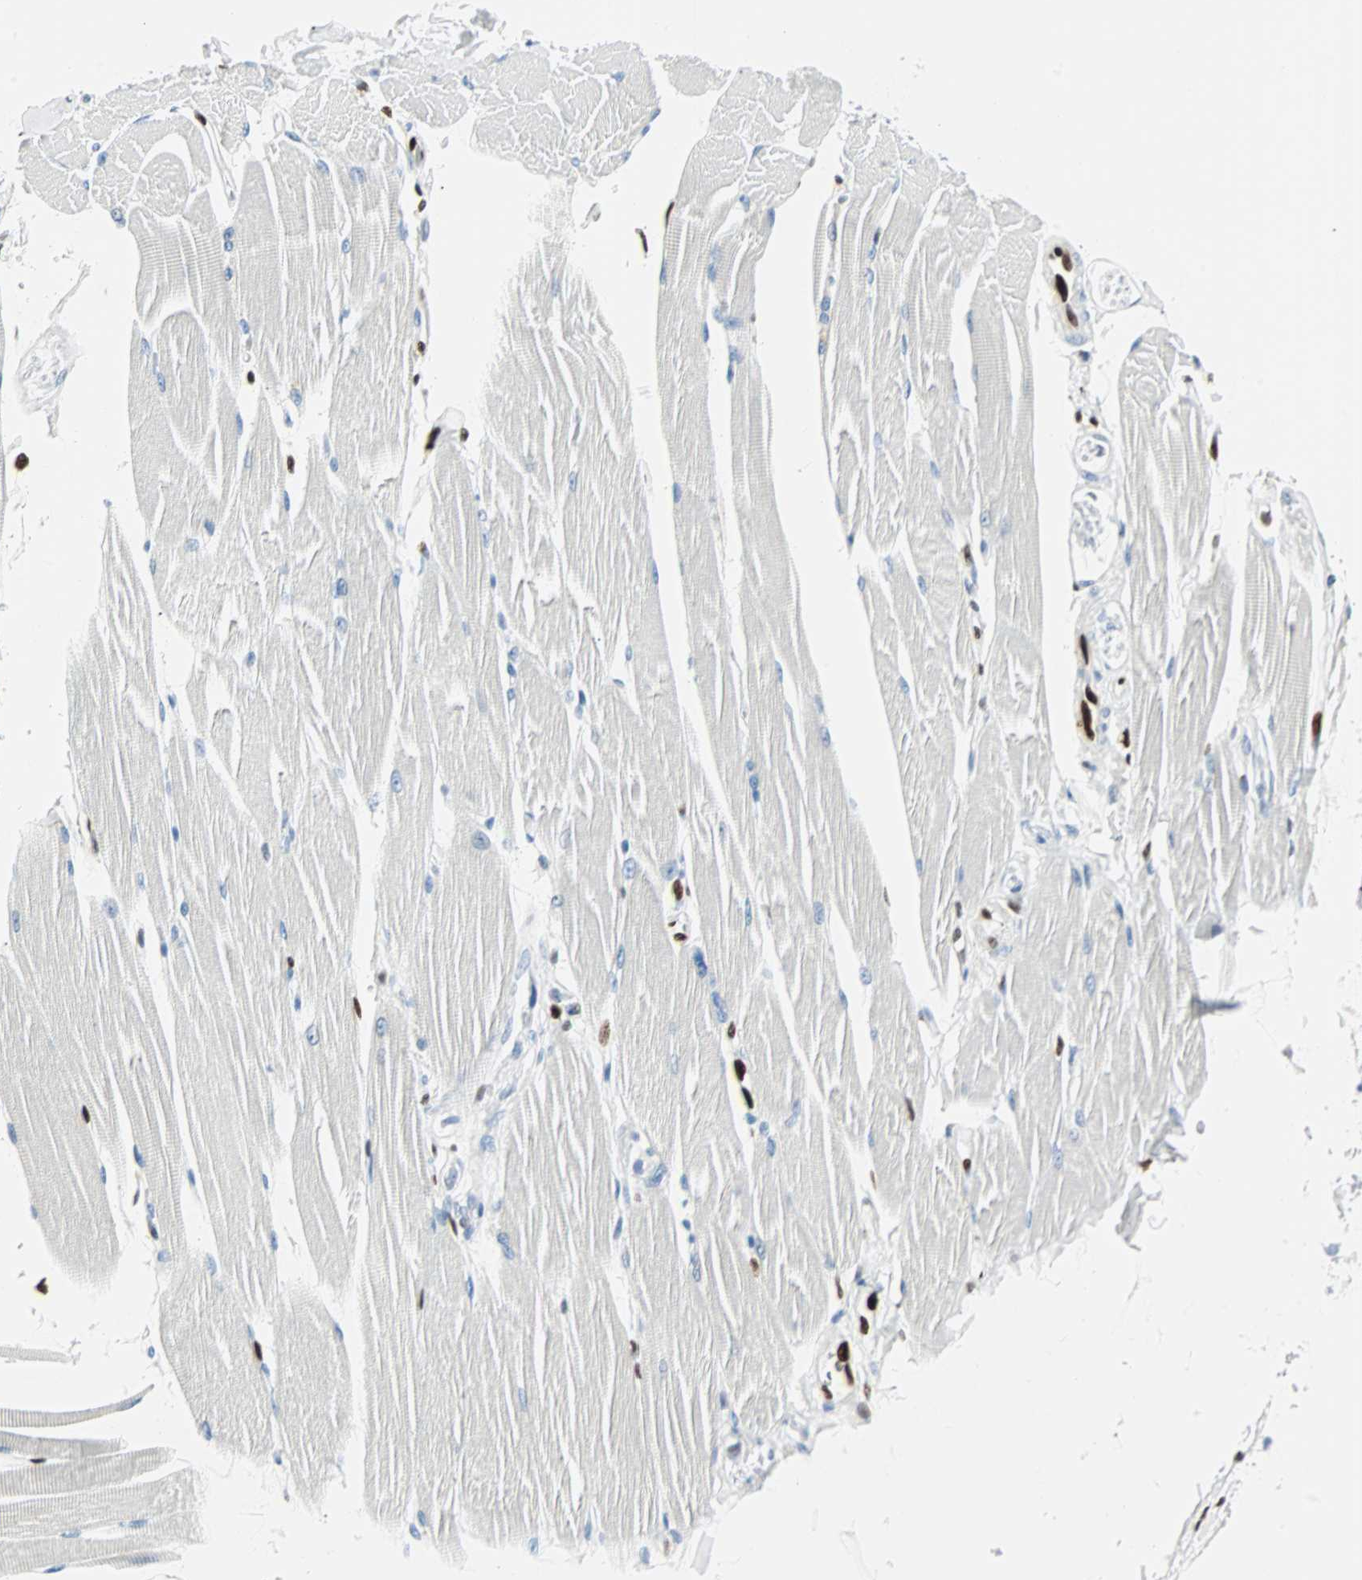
{"staining": {"intensity": "strong", "quantity": "<25%", "location": "nuclear"}, "tissue": "skeletal muscle", "cell_type": "Myocytes", "image_type": "normal", "snomed": [{"axis": "morphology", "description": "Normal tissue, NOS"}, {"axis": "topography", "description": "Skeletal muscle"}, {"axis": "topography", "description": "Peripheral nerve tissue"}], "caption": "Strong nuclear expression is identified in approximately <25% of myocytes in benign skeletal muscle. Using DAB (3,3'-diaminobenzidine) (brown) and hematoxylin (blue) stains, captured at high magnification using brightfield microscopy.", "gene": "IL33", "patient": {"sex": "female", "age": 84}}